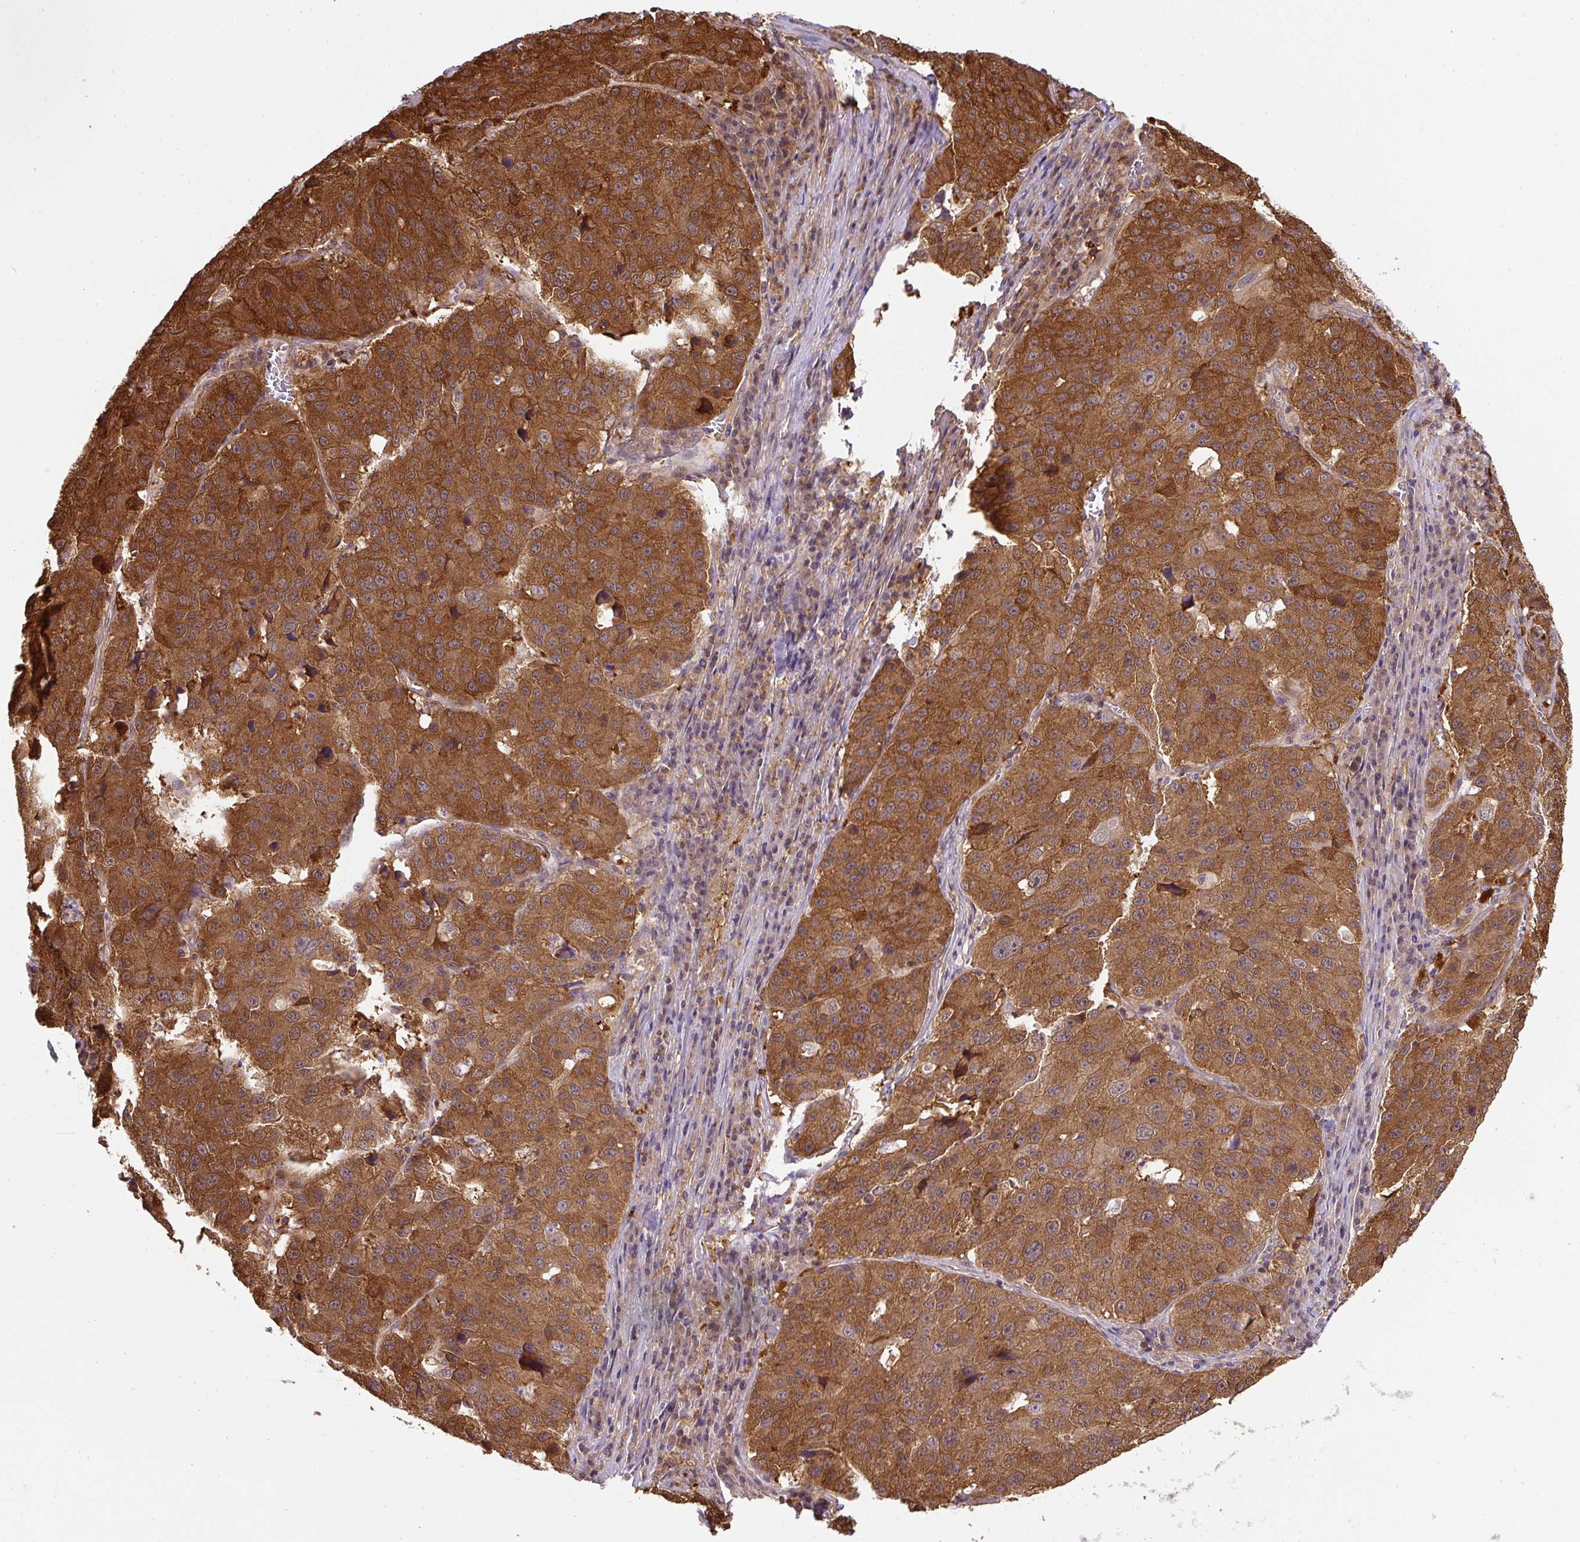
{"staining": {"intensity": "strong", "quantity": ">75%", "location": "cytoplasmic/membranous"}, "tissue": "stomach cancer", "cell_type": "Tumor cells", "image_type": "cancer", "snomed": [{"axis": "morphology", "description": "Adenocarcinoma, NOS"}, {"axis": "topography", "description": "Stomach"}], "caption": "The histopathology image shows staining of stomach cancer (adenocarcinoma), revealing strong cytoplasmic/membranous protein expression (brown color) within tumor cells. (IHC, brightfield microscopy, high magnification).", "gene": "ST13", "patient": {"sex": "male", "age": 71}}